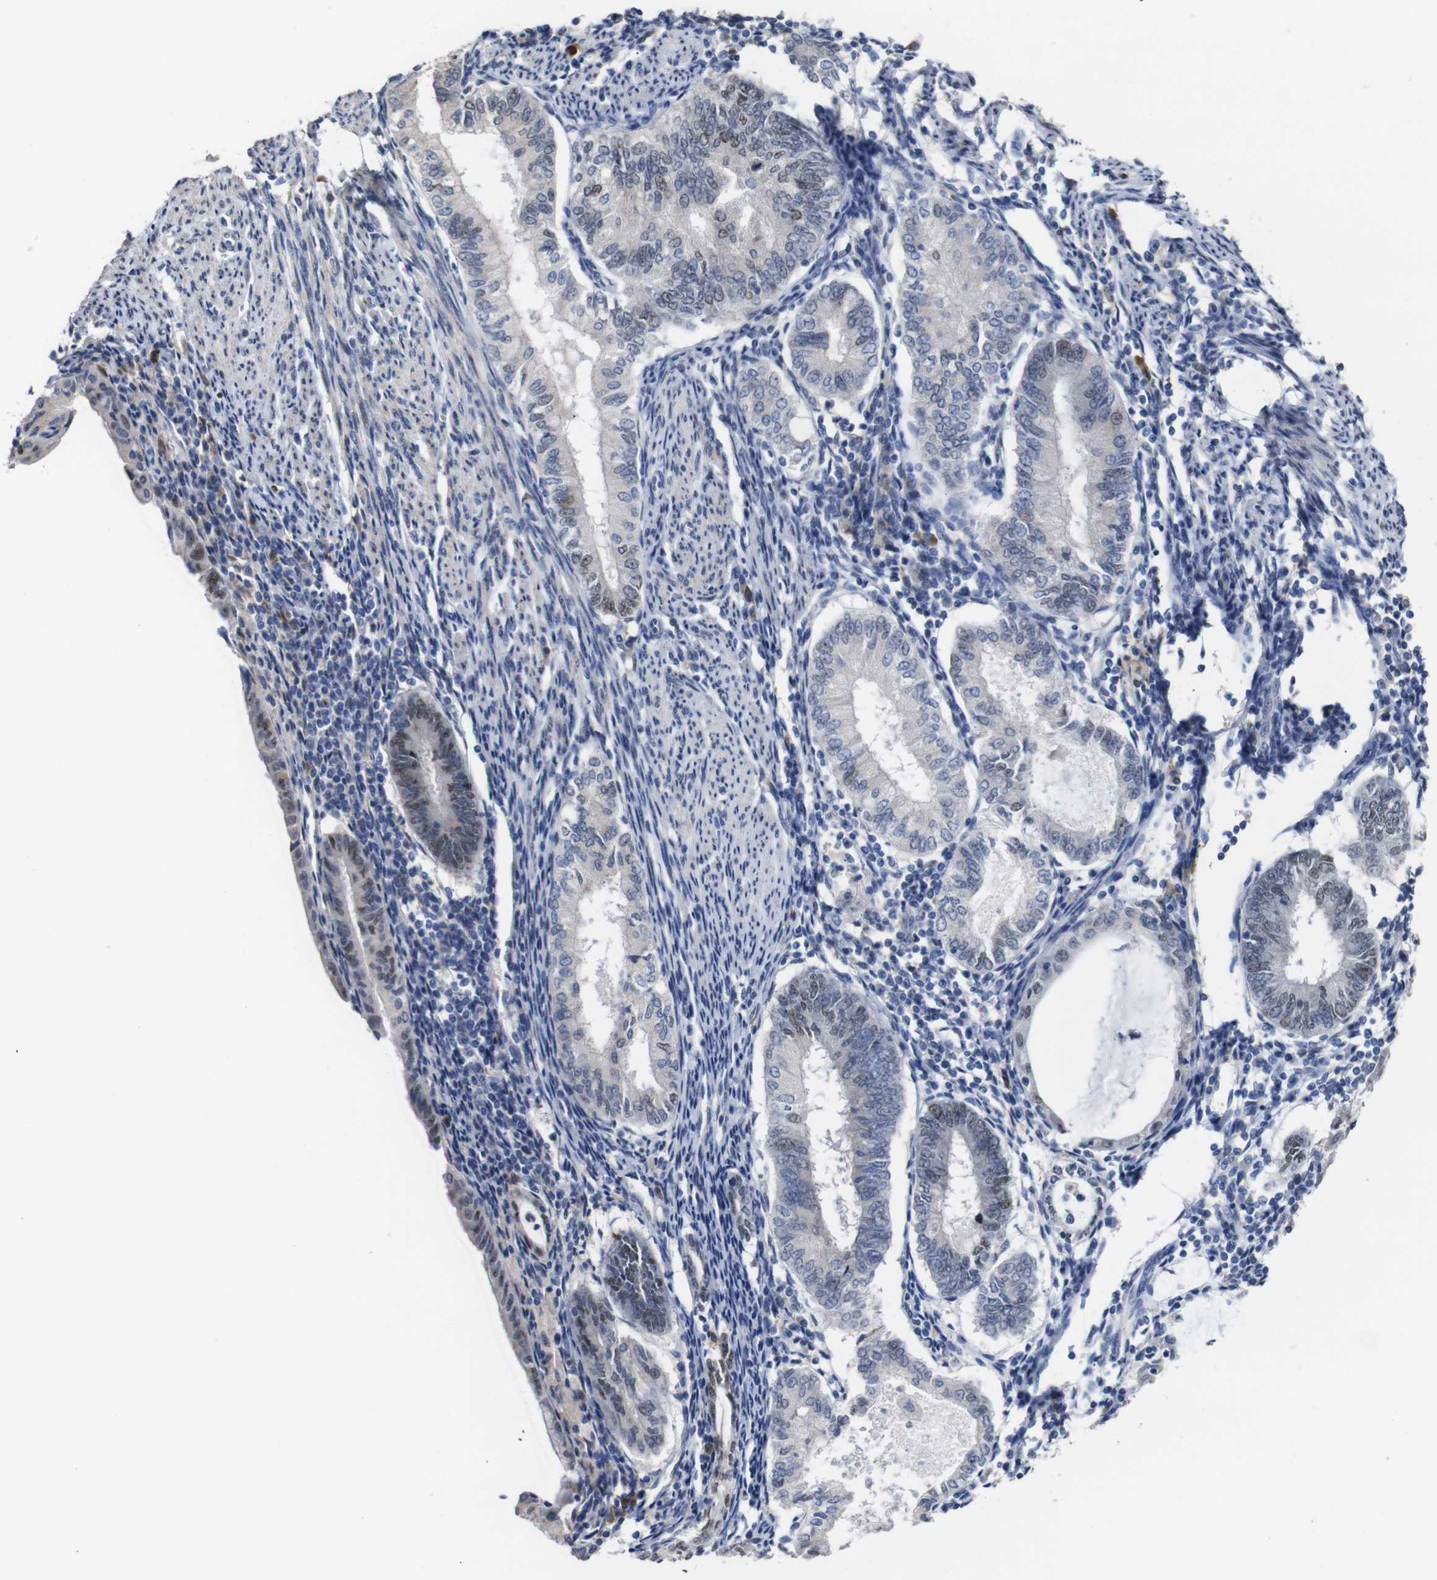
{"staining": {"intensity": "weak", "quantity": "<25%", "location": "nuclear"}, "tissue": "endometrial cancer", "cell_type": "Tumor cells", "image_type": "cancer", "snomed": [{"axis": "morphology", "description": "Adenocarcinoma, NOS"}, {"axis": "topography", "description": "Endometrium"}], "caption": "IHC of human endometrial adenocarcinoma displays no expression in tumor cells.", "gene": "TCEAL9", "patient": {"sex": "female", "age": 86}}